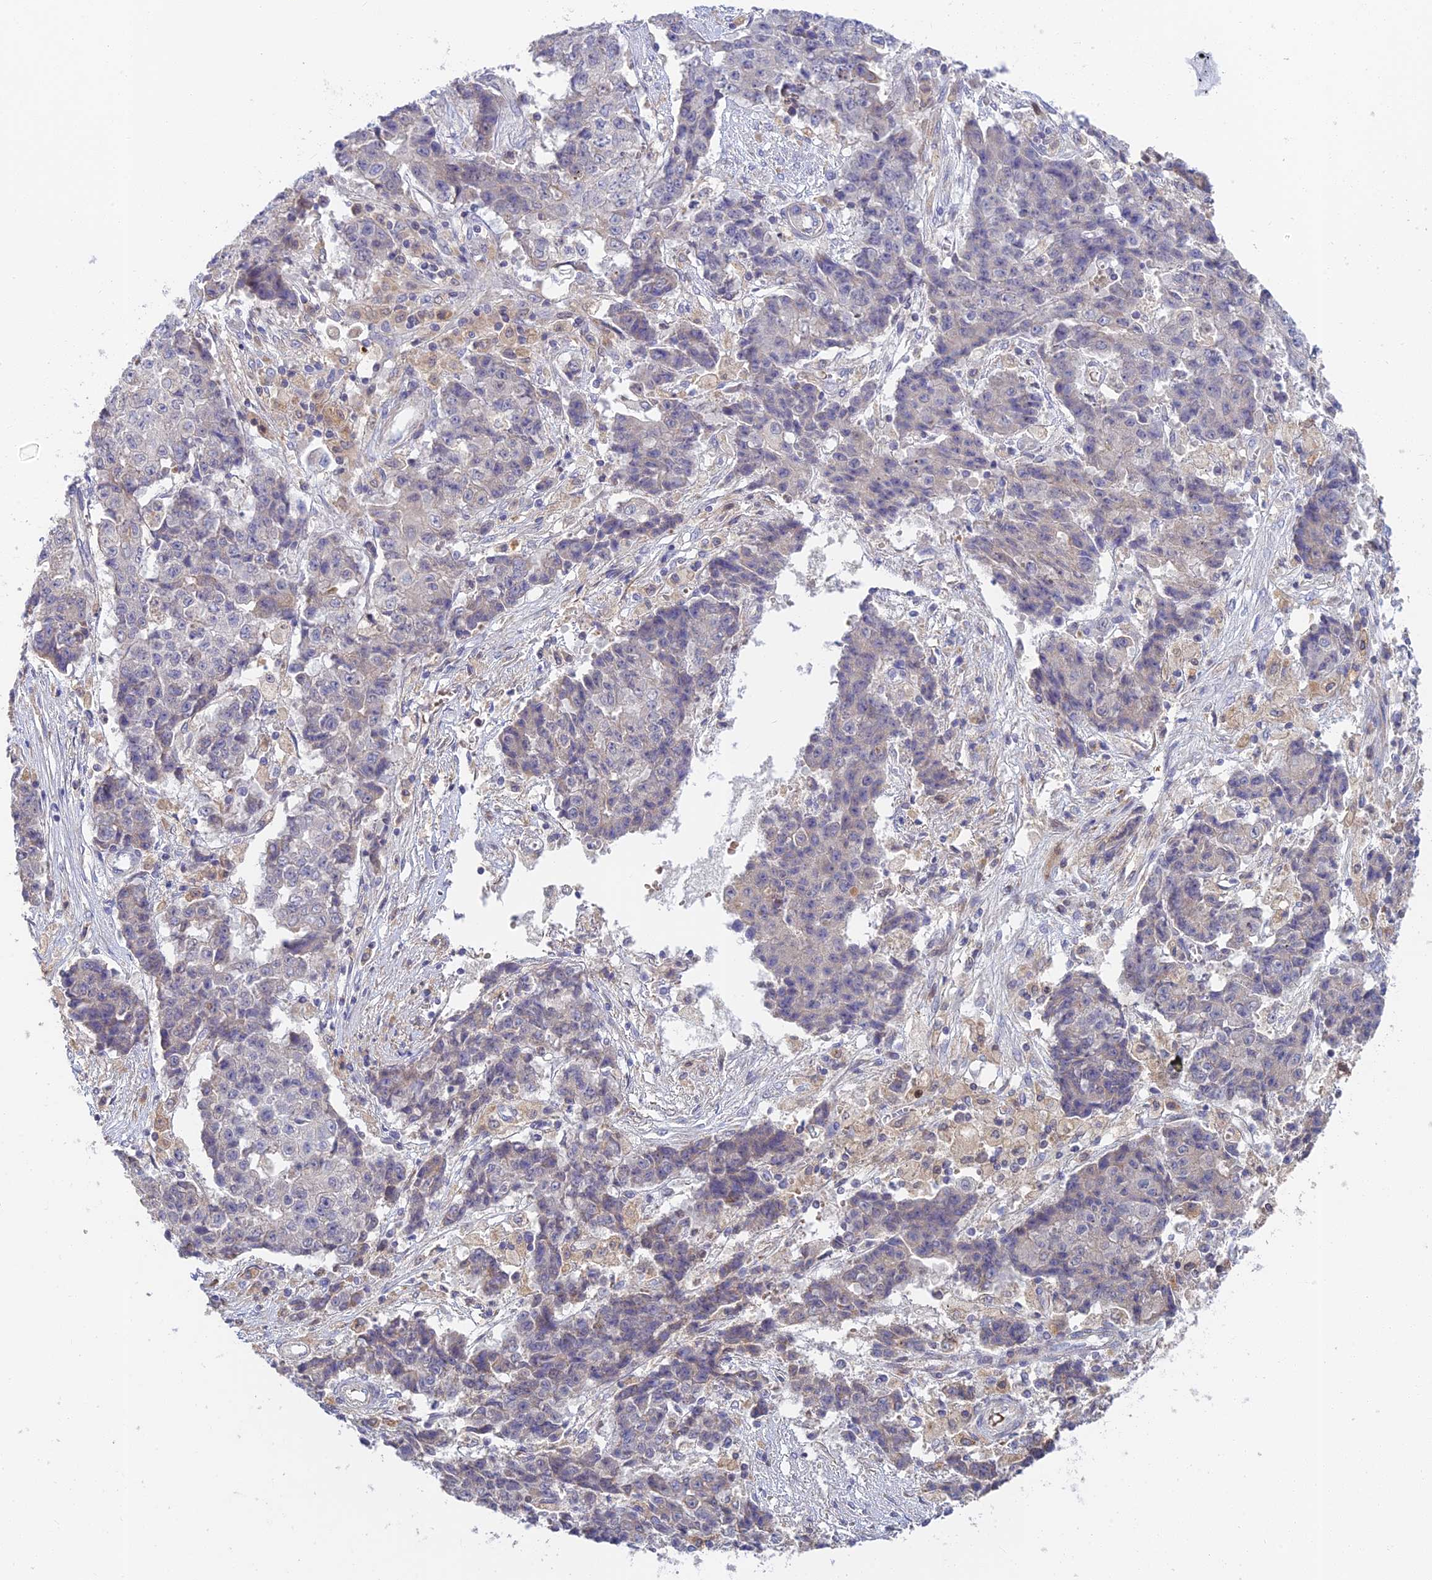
{"staining": {"intensity": "negative", "quantity": "none", "location": "none"}, "tissue": "ovarian cancer", "cell_type": "Tumor cells", "image_type": "cancer", "snomed": [{"axis": "morphology", "description": "Carcinoma, endometroid"}, {"axis": "topography", "description": "Ovary"}], "caption": "Tumor cells are negative for protein expression in human endometroid carcinoma (ovarian).", "gene": "FUOM", "patient": {"sex": "female", "age": 42}}